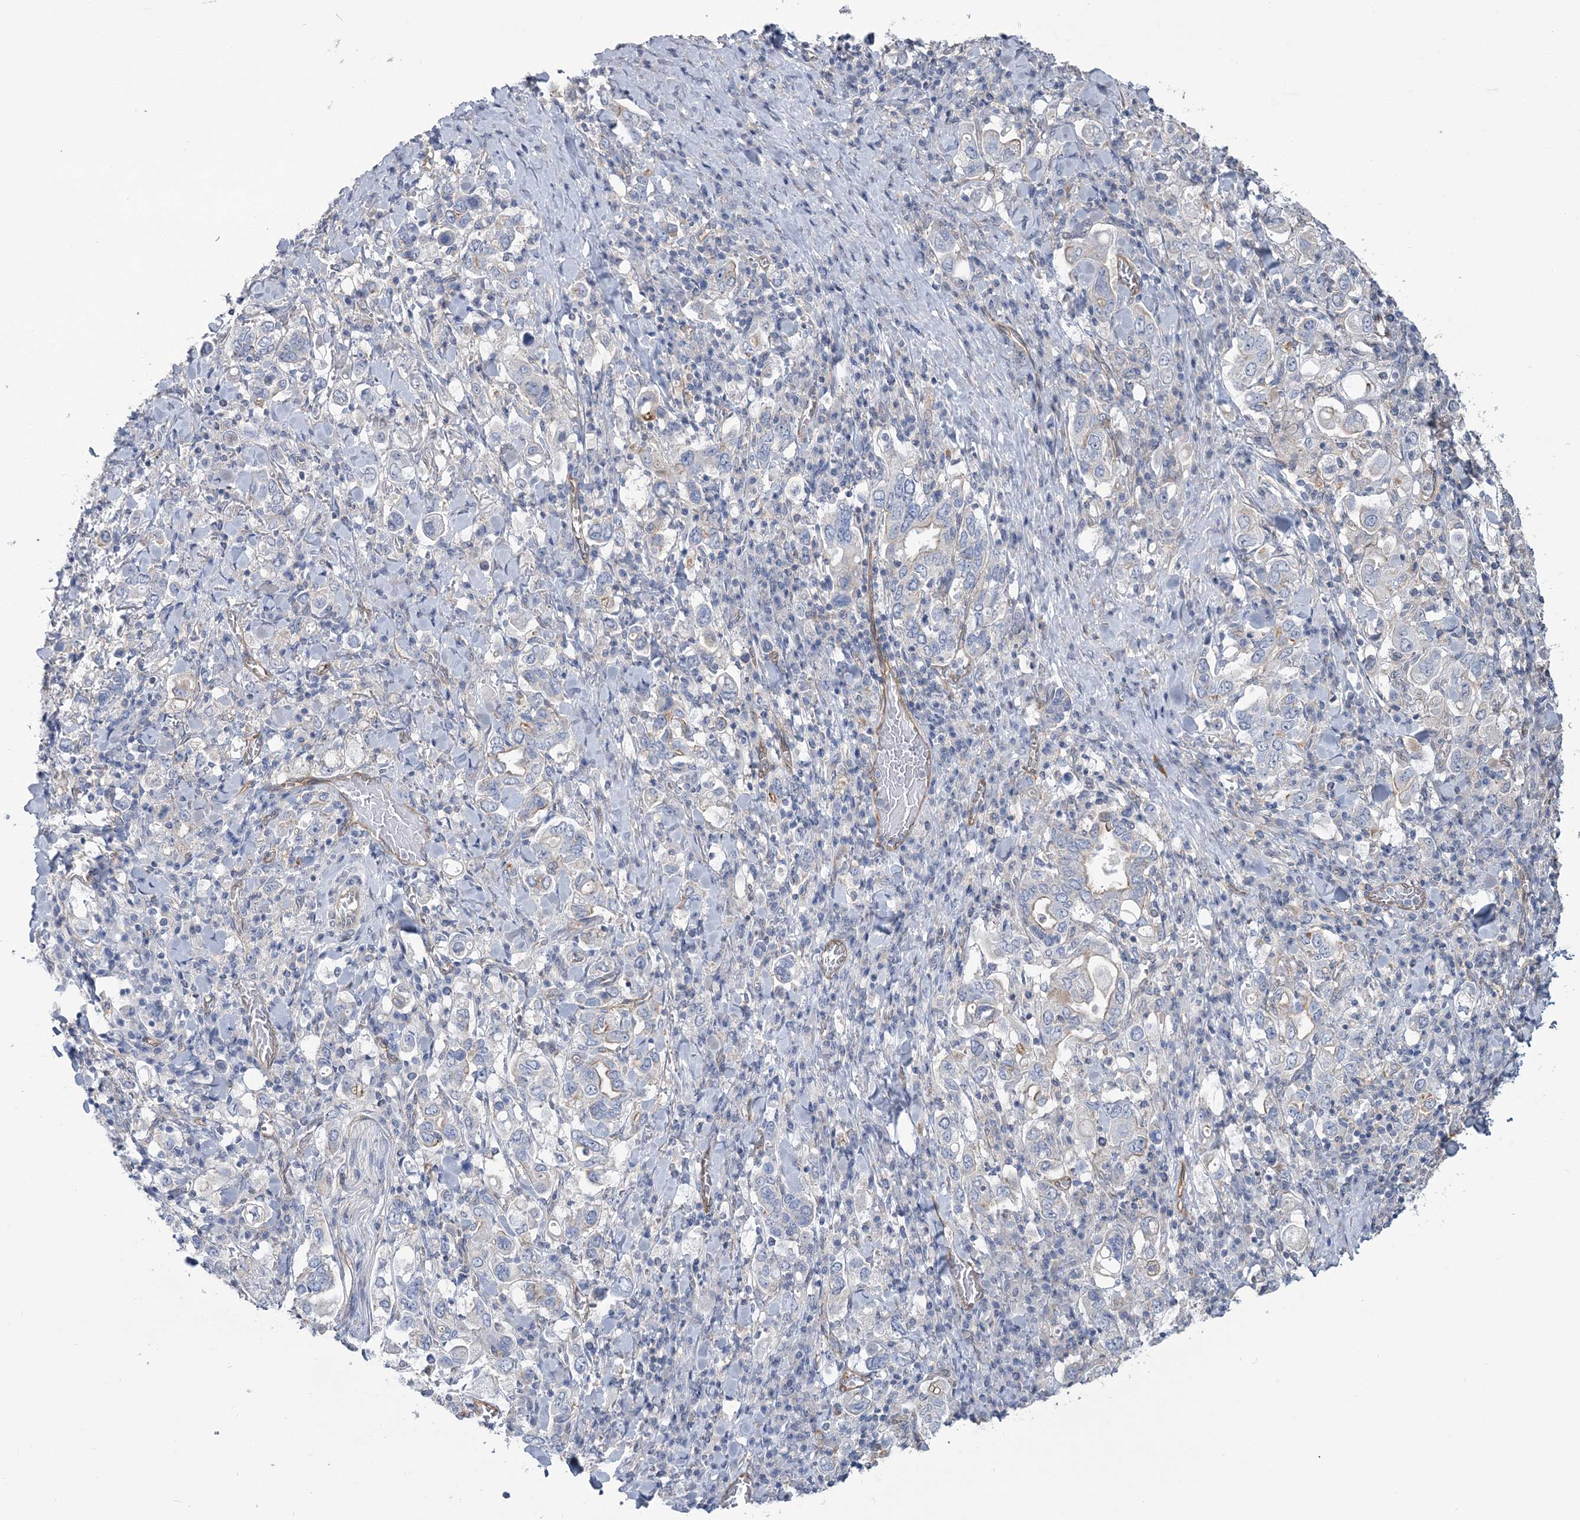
{"staining": {"intensity": "negative", "quantity": "none", "location": "none"}, "tissue": "stomach cancer", "cell_type": "Tumor cells", "image_type": "cancer", "snomed": [{"axis": "morphology", "description": "Adenocarcinoma, NOS"}, {"axis": "topography", "description": "Stomach, upper"}], "caption": "This is an immunohistochemistry image of human stomach adenocarcinoma. There is no staining in tumor cells.", "gene": "RAB11FIP5", "patient": {"sex": "male", "age": 62}}